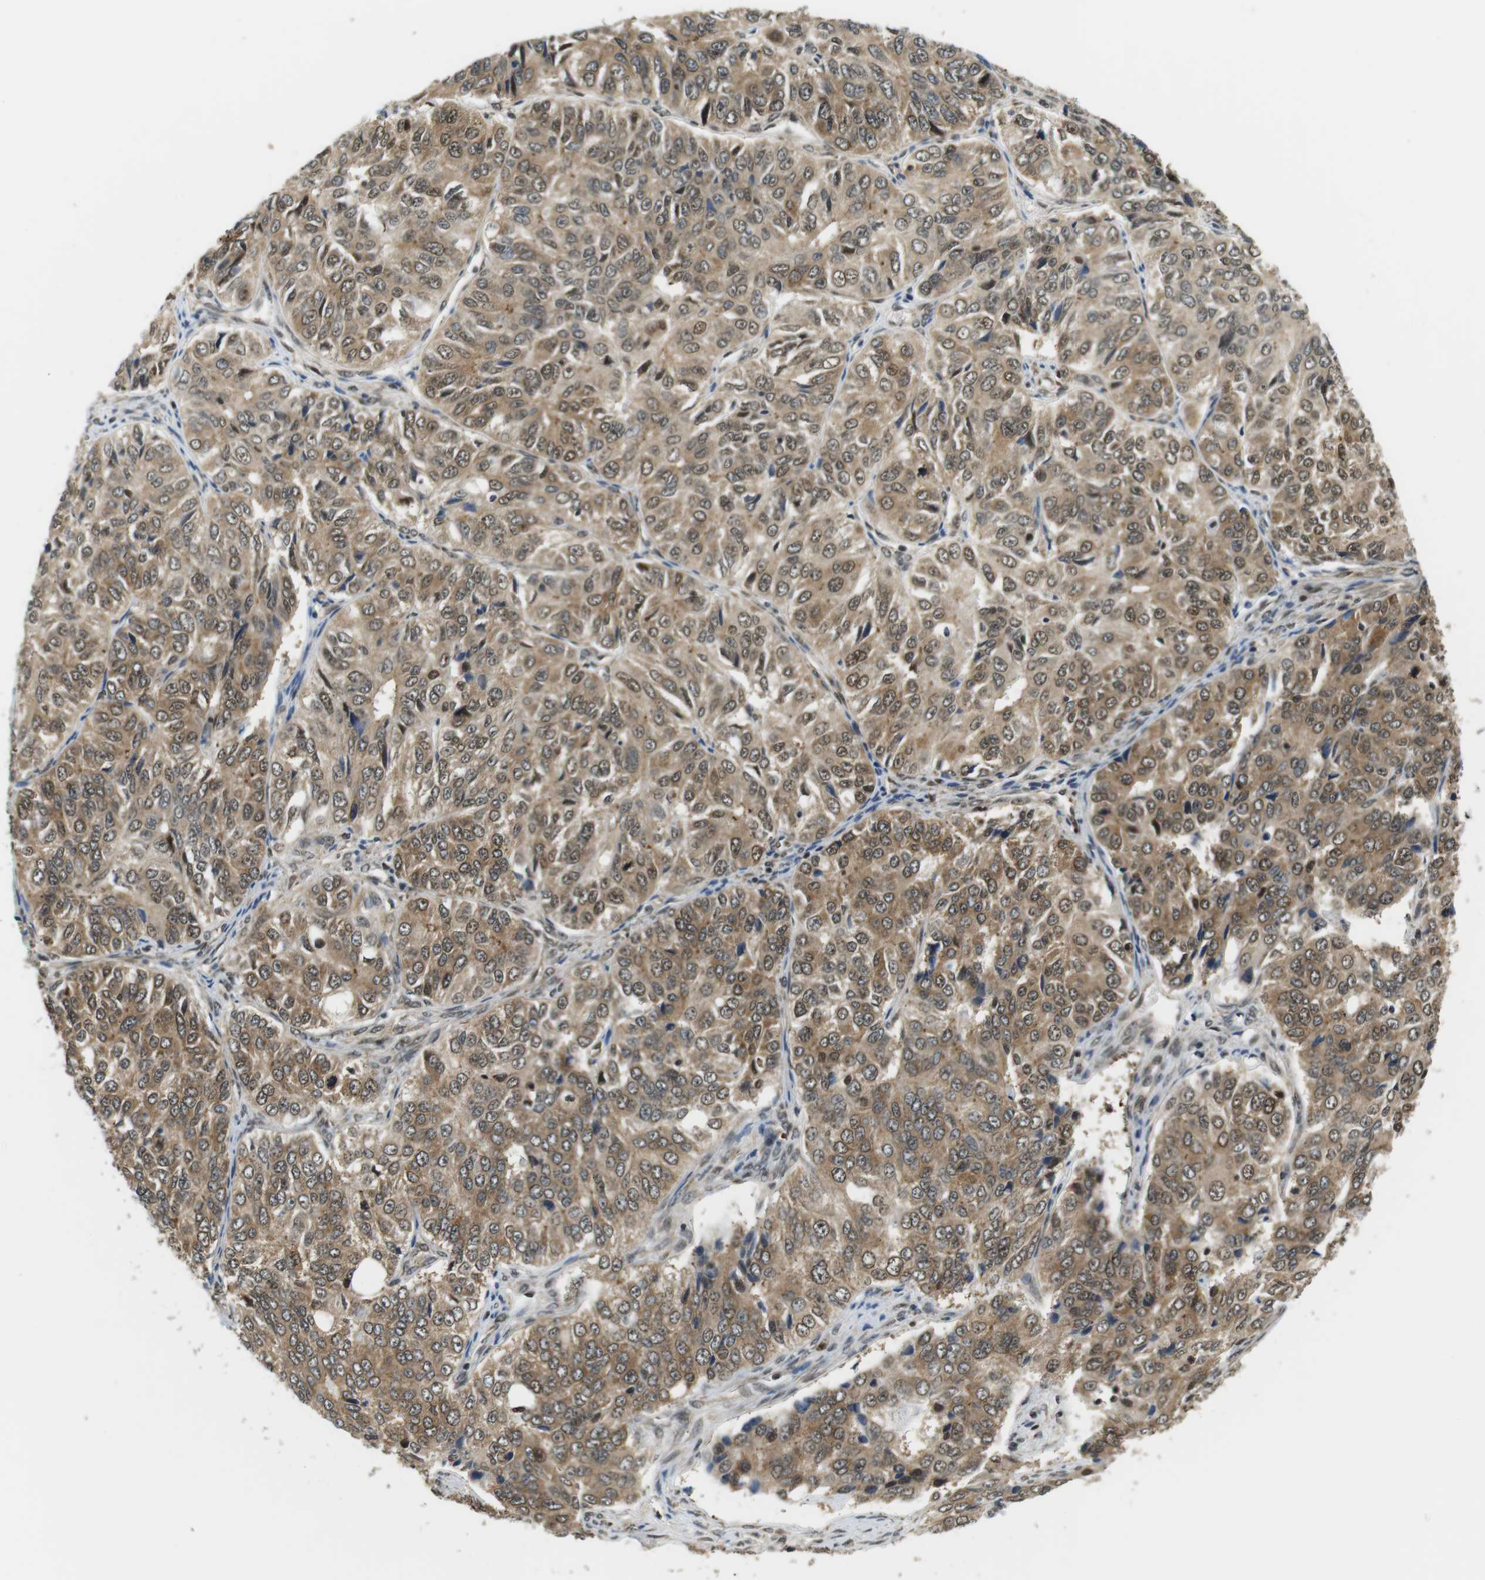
{"staining": {"intensity": "moderate", "quantity": ">75%", "location": "cytoplasmic/membranous,nuclear"}, "tissue": "ovarian cancer", "cell_type": "Tumor cells", "image_type": "cancer", "snomed": [{"axis": "morphology", "description": "Carcinoma, endometroid"}, {"axis": "topography", "description": "Ovary"}], "caption": "Moderate cytoplasmic/membranous and nuclear protein positivity is seen in approximately >75% of tumor cells in ovarian cancer.", "gene": "CSNK2B", "patient": {"sex": "female", "age": 51}}